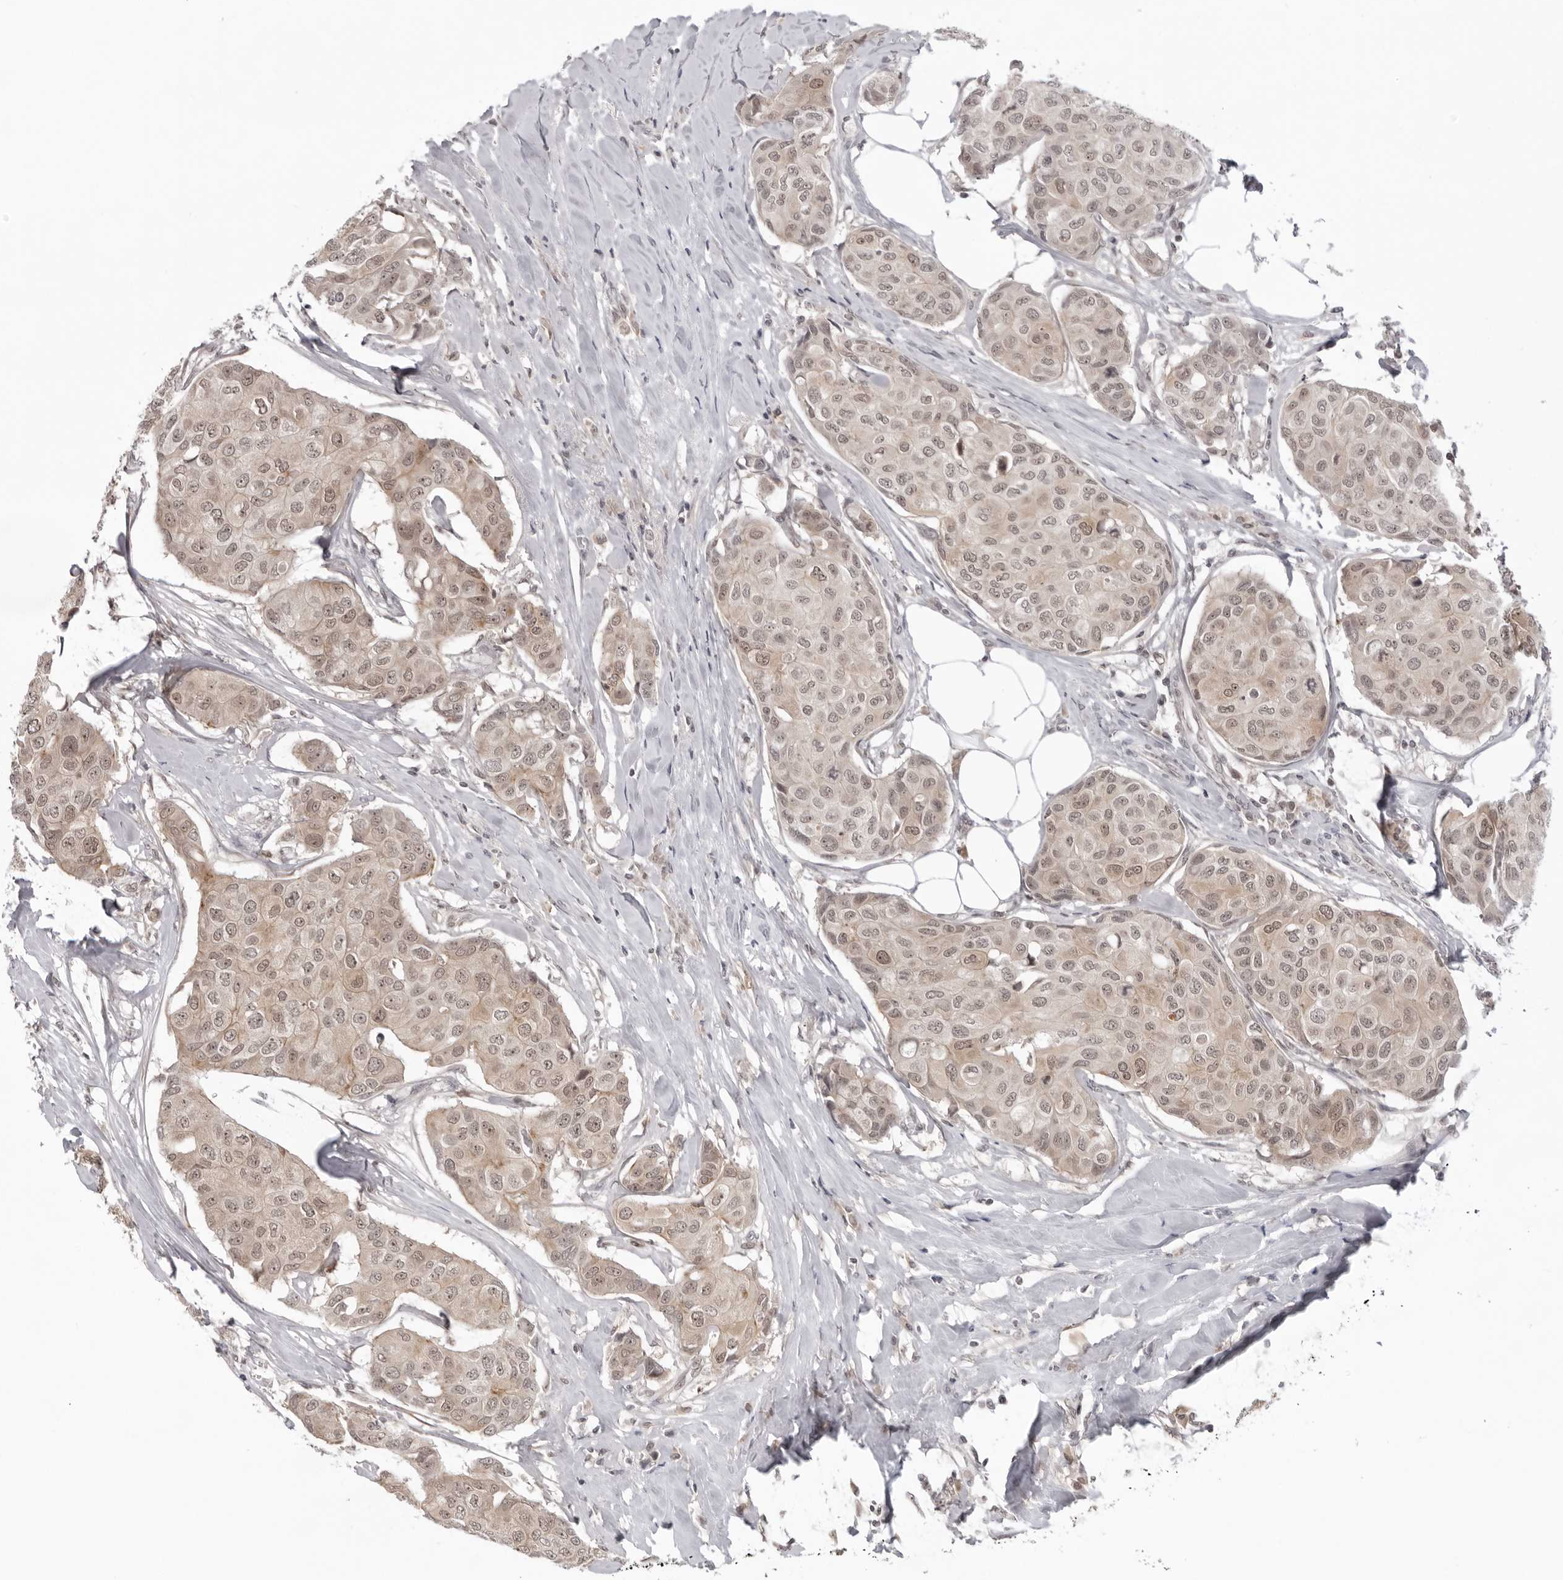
{"staining": {"intensity": "weak", "quantity": ">75%", "location": "cytoplasmic/membranous,nuclear"}, "tissue": "breast cancer", "cell_type": "Tumor cells", "image_type": "cancer", "snomed": [{"axis": "morphology", "description": "Duct carcinoma"}, {"axis": "topography", "description": "Breast"}], "caption": "Protein expression analysis of human breast intraductal carcinoma reveals weak cytoplasmic/membranous and nuclear staining in about >75% of tumor cells. The protein is shown in brown color, while the nuclei are stained blue.", "gene": "EXOSC10", "patient": {"sex": "female", "age": 80}}